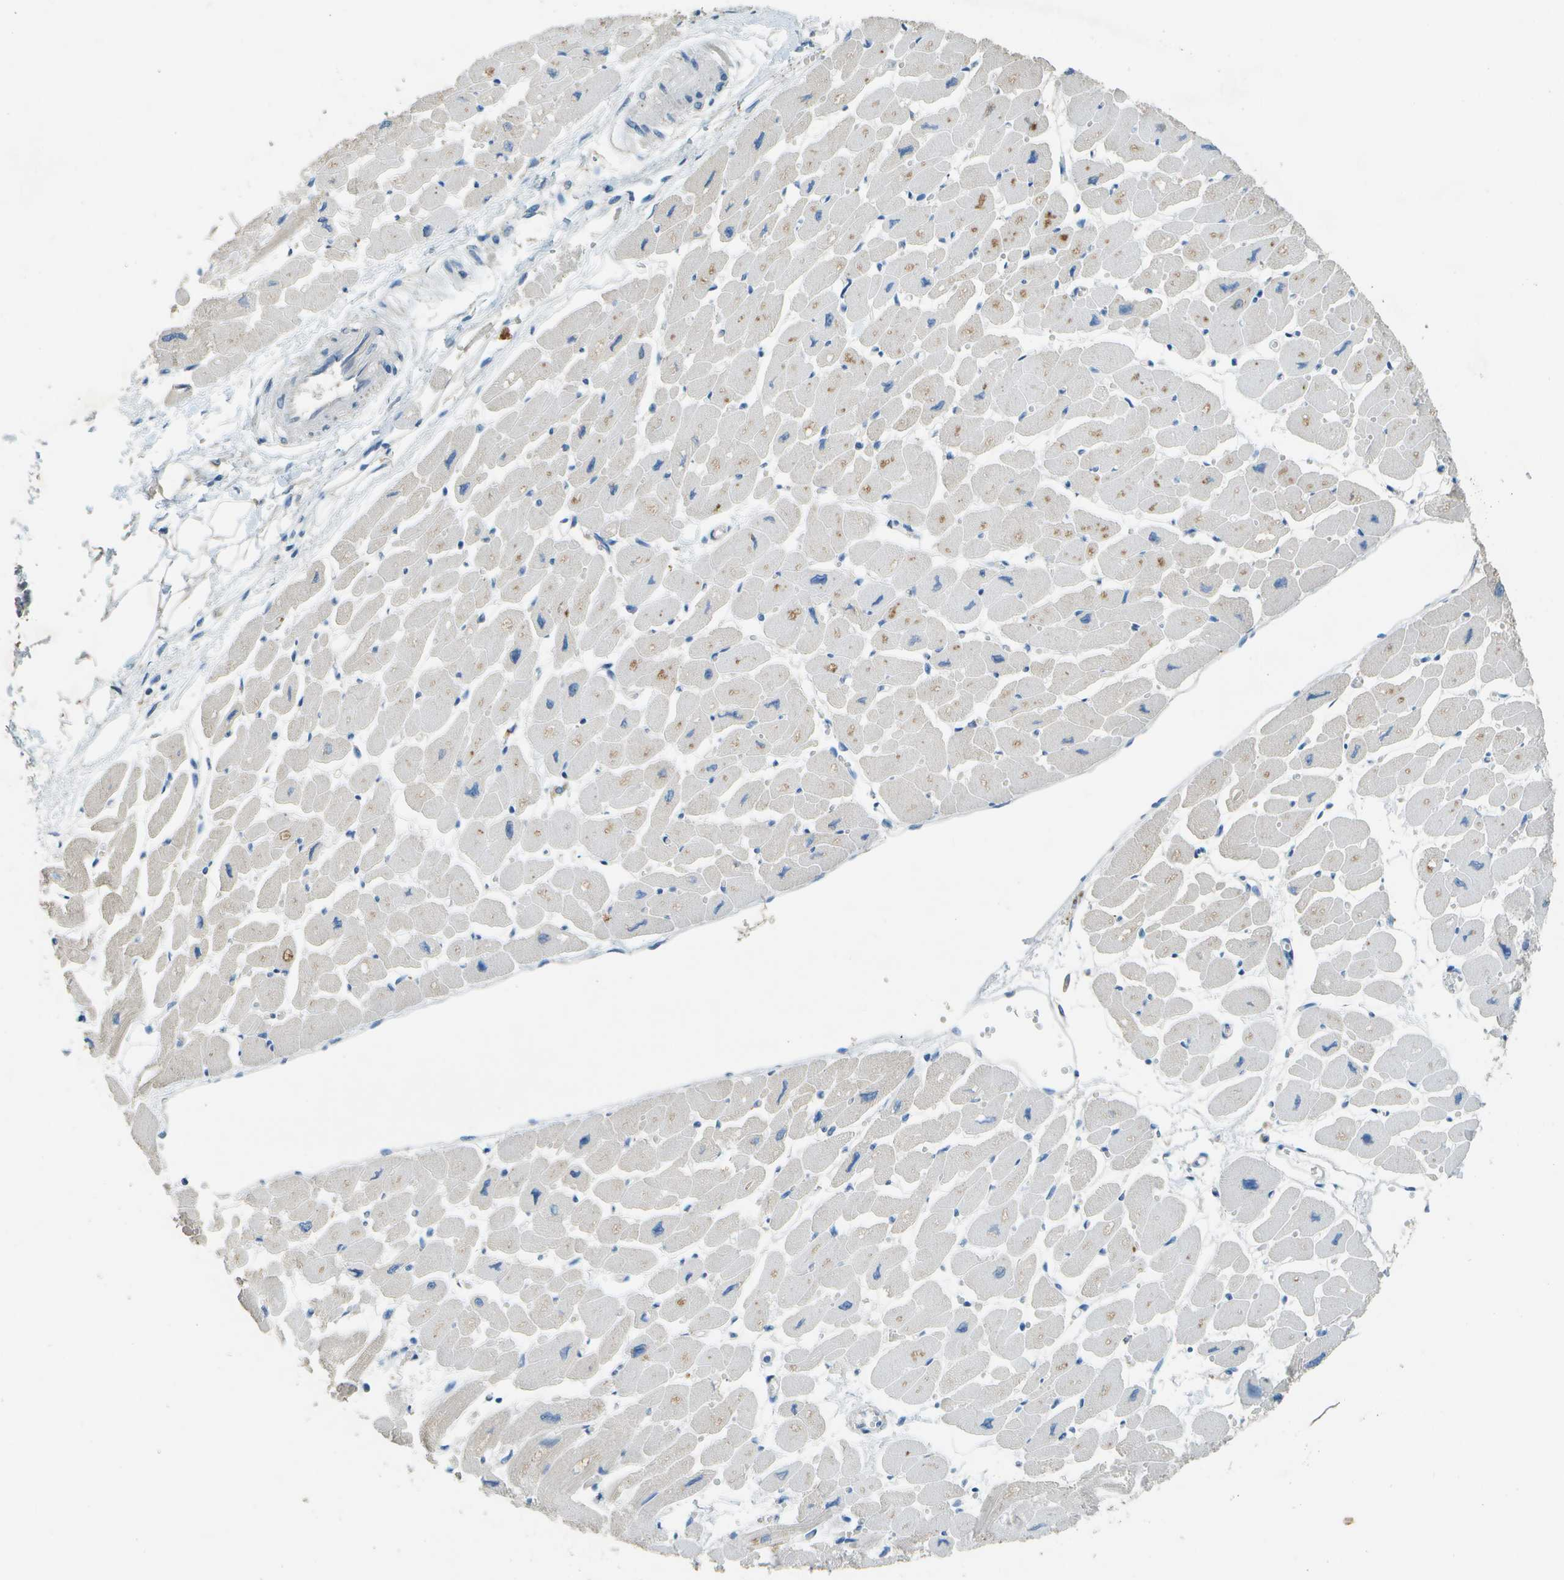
{"staining": {"intensity": "moderate", "quantity": "25%-75%", "location": "cytoplasmic/membranous"}, "tissue": "heart muscle", "cell_type": "Cardiomyocytes", "image_type": "normal", "snomed": [{"axis": "morphology", "description": "Normal tissue, NOS"}, {"axis": "topography", "description": "Heart"}], "caption": "Moderate cytoplasmic/membranous protein expression is appreciated in approximately 25%-75% of cardiomyocytes in heart muscle.", "gene": "LGI2", "patient": {"sex": "female", "age": 54}}